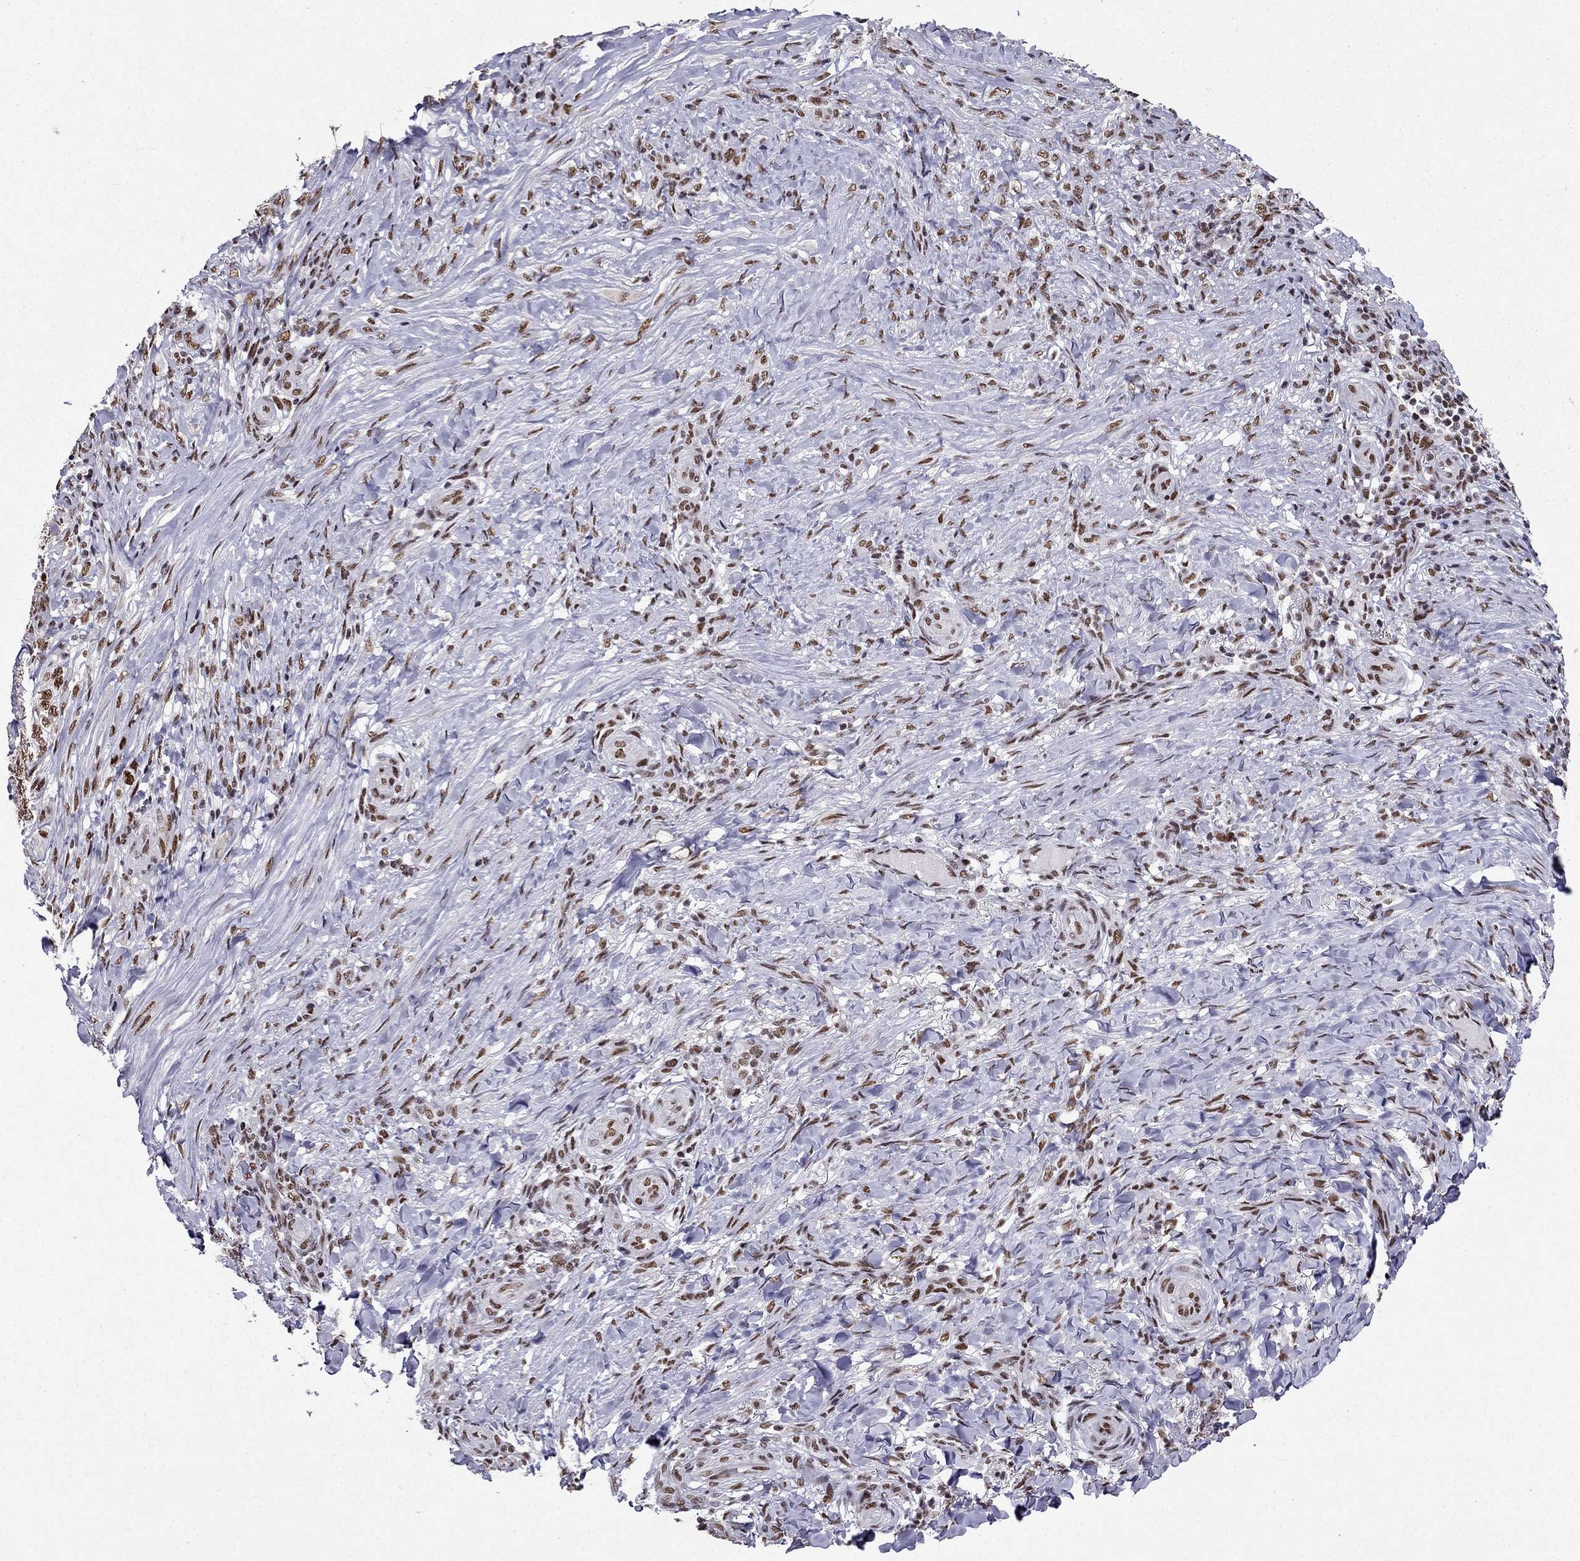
{"staining": {"intensity": "strong", "quantity": ">75%", "location": "nuclear"}, "tissue": "skin cancer", "cell_type": "Tumor cells", "image_type": "cancer", "snomed": [{"axis": "morphology", "description": "Basal cell carcinoma"}, {"axis": "topography", "description": "Skin"}], "caption": "A high-resolution image shows immunohistochemistry (IHC) staining of skin cancer, which demonstrates strong nuclear expression in about >75% of tumor cells. (Brightfield microscopy of DAB IHC at high magnification).", "gene": "ZNF420", "patient": {"sex": "female", "age": 69}}